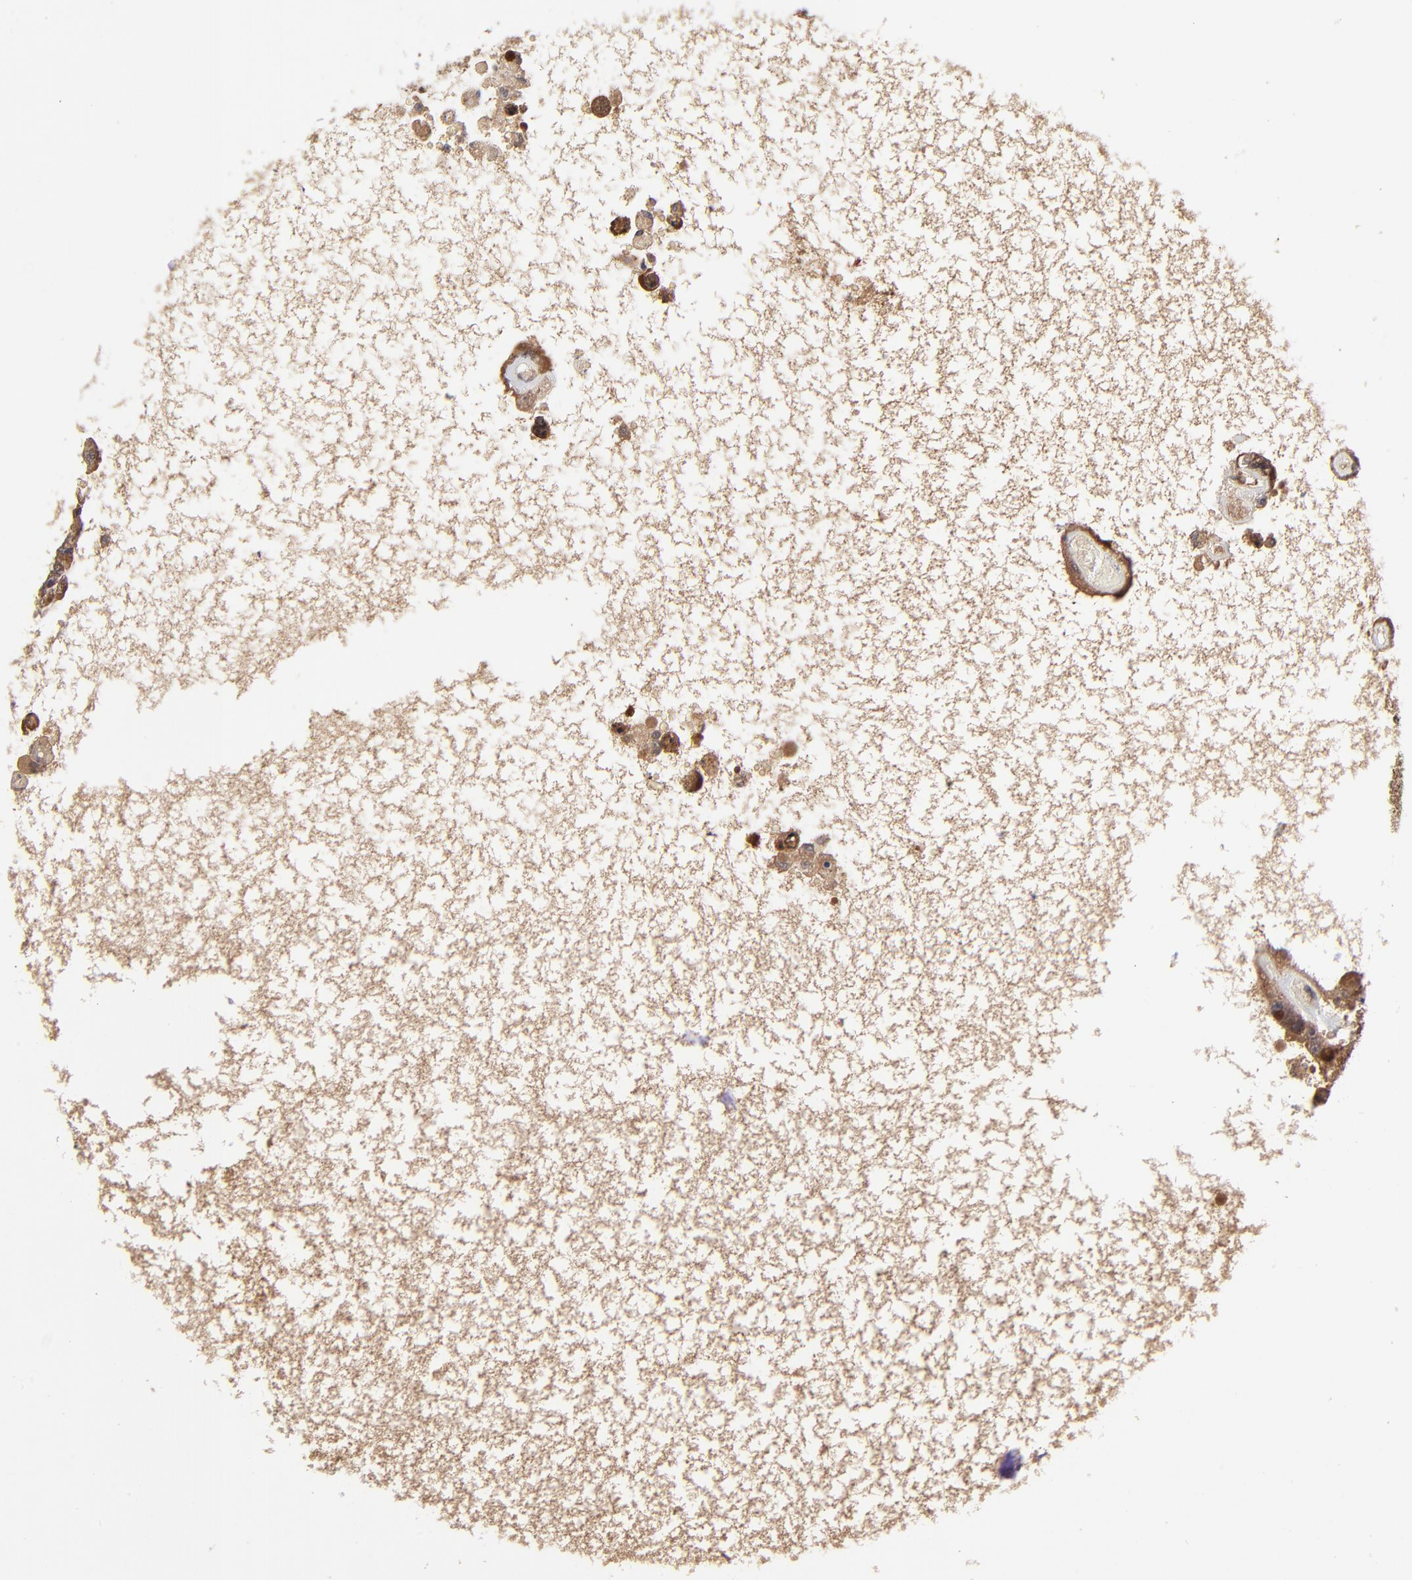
{"staining": {"intensity": "moderate", "quantity": "25%-75%", "location": "cytoplasmic/membranous,nuclear"}, "tissue": "testis cancer", "cell_type": "Tumor cells", "image_type": "cancer", "snomed": [{"axis": "morphology", "description": "Carcinoma, Embryonal, NOS"}, {"axis": "topography", "description": "Testis"}], "caption": "Testis cancer was stained to show a protein in brown. There is medium levels of moderate cytoplasmic/membranous and nuclear staining in approximately 25%-75% of tumor cells. The protein of interest is shown in brown color, while the nuclei are stained blue.", "gene": "DCTPP1", "patient": {"sex": "male", "age": 26}}